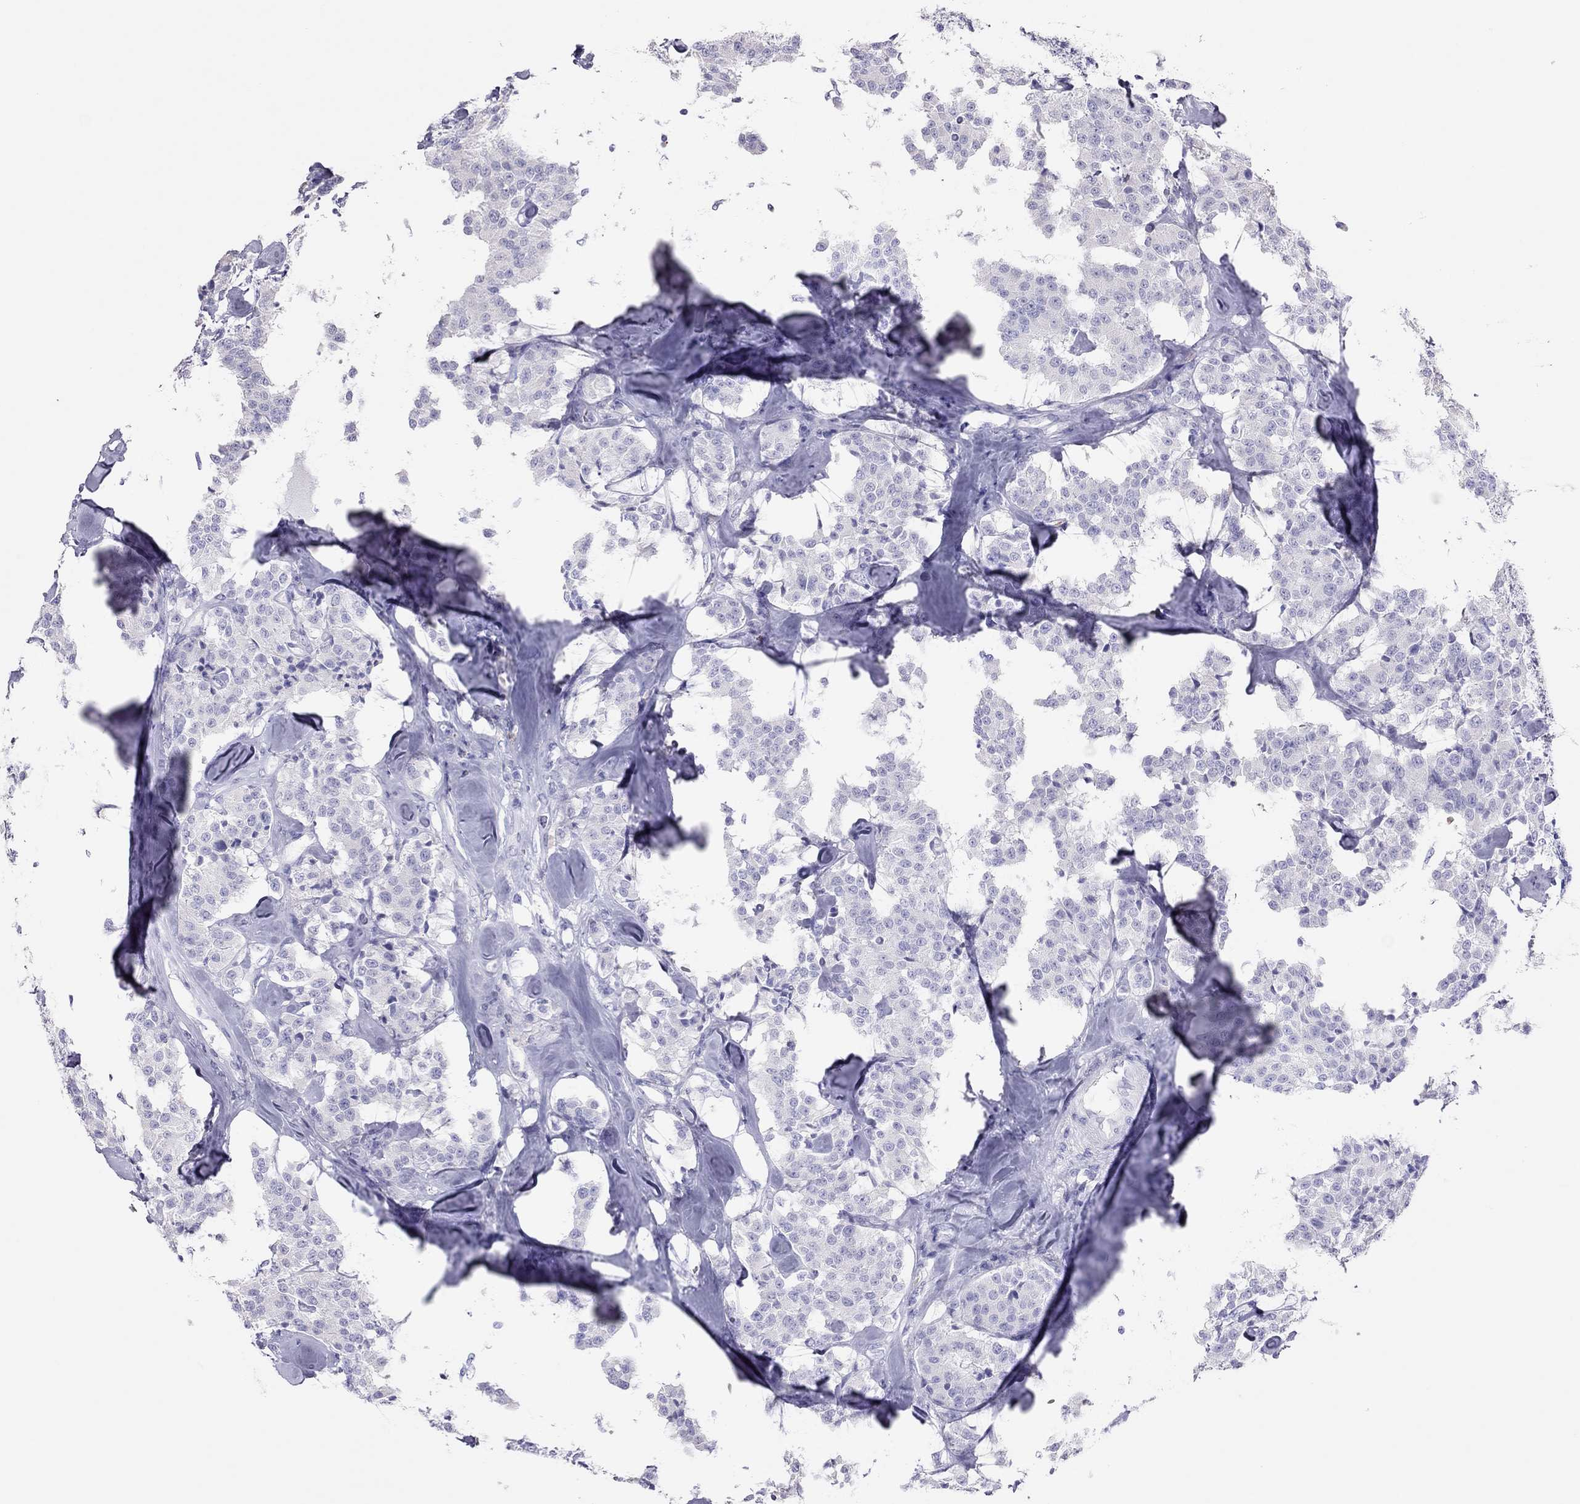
{"staining": {"intensity": "negative", "quantity": "none", "location": "none"}, "tissue": "carcinoid", "cell_type": "Tumor cells", "image_type": "cancer", "snomed": [{"axis": "morphology", "description": "Carcinoid, malignant, NOS"}, {"axis": "topography", "description": "Pancreas"}], "caption": "IHC of human carcinoid shows no expression in tumor cells.", "gene": "TSHB", "patient": {"sex": "male", "age": 41}}